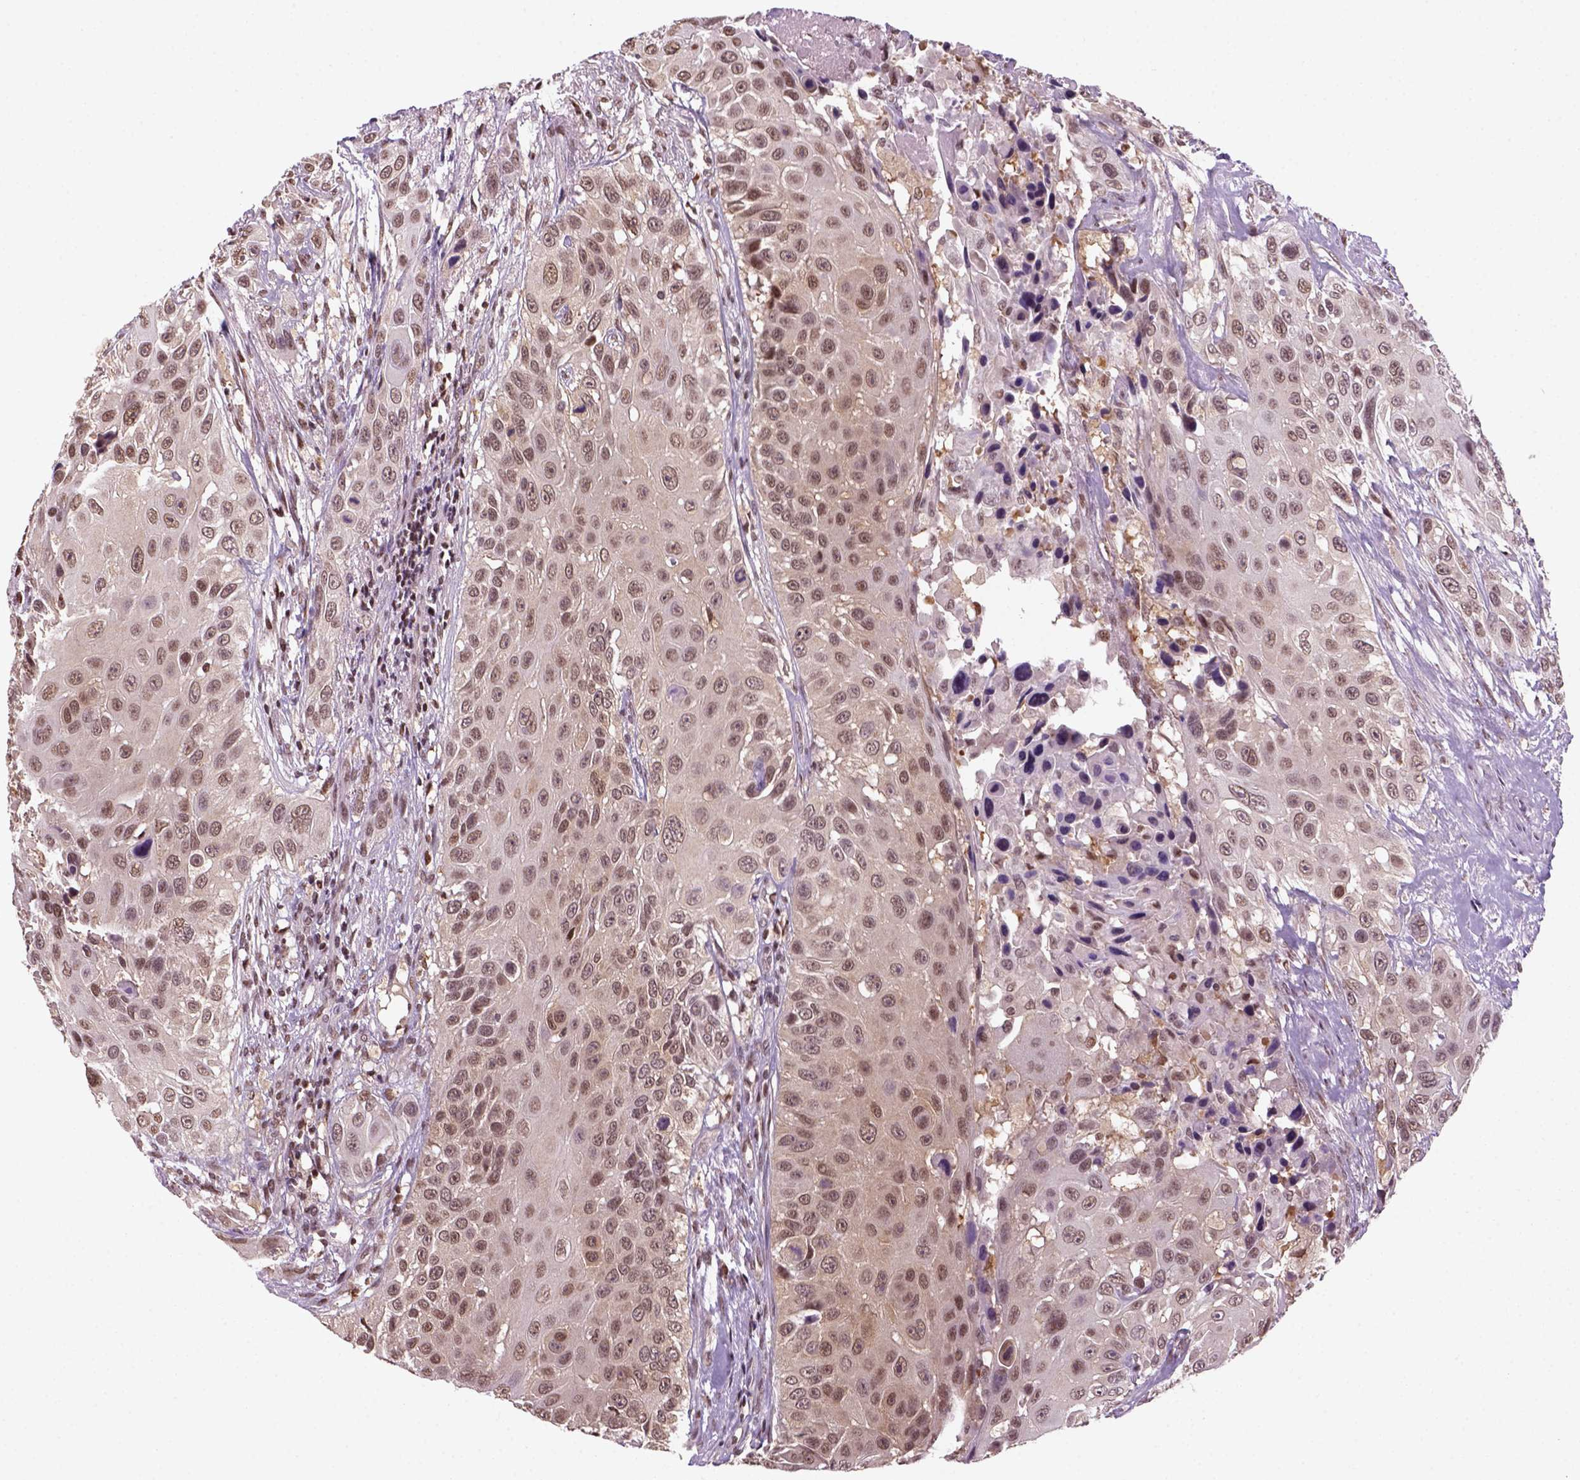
{"staining": {"intensity": "moderate", "quantity": ">75%", "location": "cytoplasmic/membranous,nuclear"}, "tissue": "urothelial cancer", "cell_type": "Tumor cells", "image_type": "cancer", "snomed": [{"axis": "morphology", "description": "Urothelial carcinoma, NOS"}, {"axis": "topography", "description": "Urinary bladder"}], "caption": "Transitional cell carcinoma stained for a protein (brown) demonstrates moderate cytoplasmic/membranous and nuclear positive positivity in about >75% of tumor cells.", "gene": "GOT1", "patient": {"sex": "male", "age": 55}}